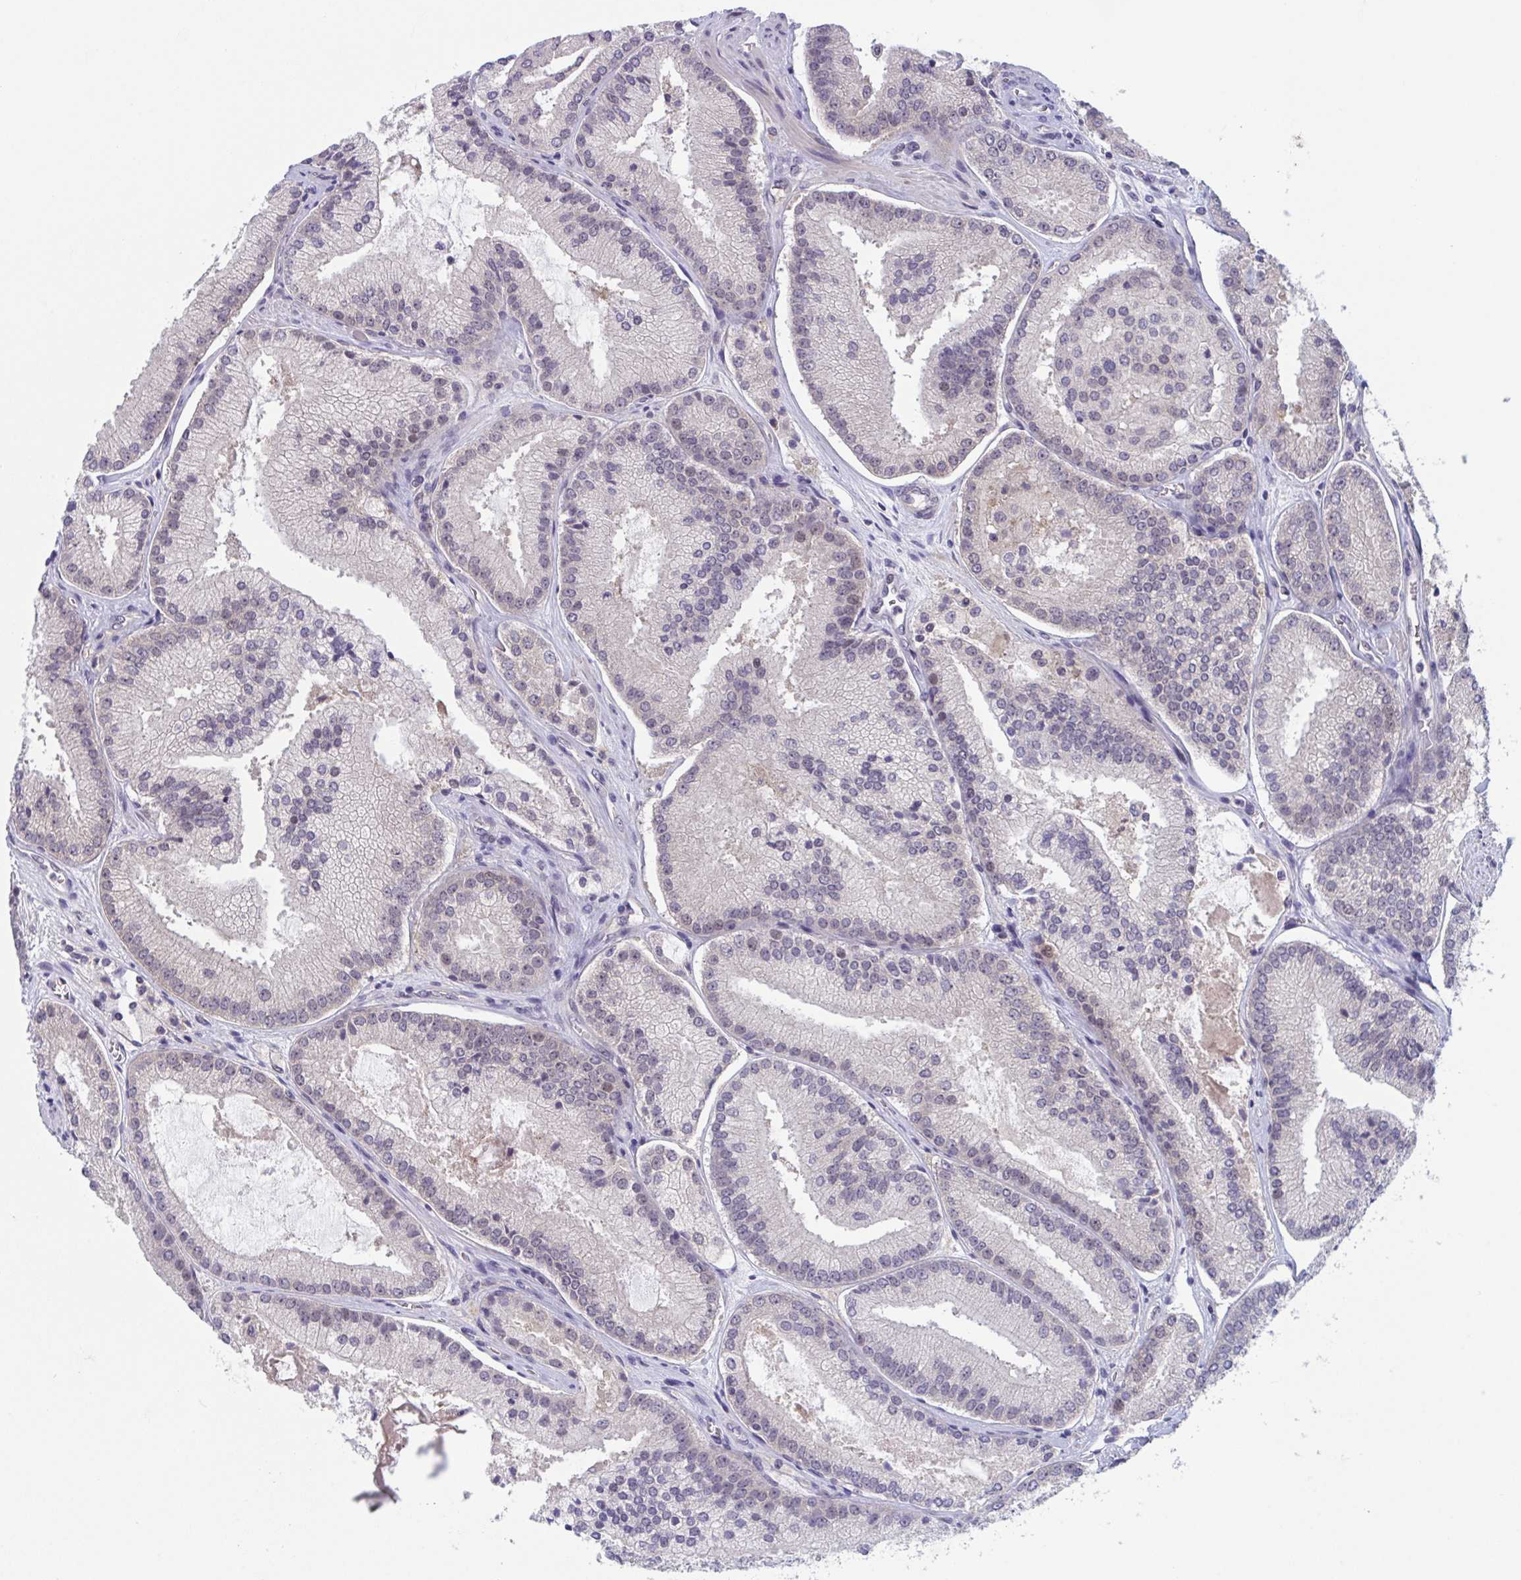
{"staining": {"intensity": "weak", "quantity": "25%-75%", "location": "nuclear"}, "tissue": "prostate cancer", "cell_type": "Tumor cells", "image_type": "cancer", "snomed": [{"axis": "morphology", "description": "Adenocarcinoma, High grade"}, {"axis": "topography", "description": "Prostate"}], "caption": "IHC of human prostate adenocarcinoma (high-grade) reveals low levels of weak nuclear positivity in approximately 25%-75% of tumor cells.", "gene": "RIOK1", "patient": {"sex": "male", "age": 73}}